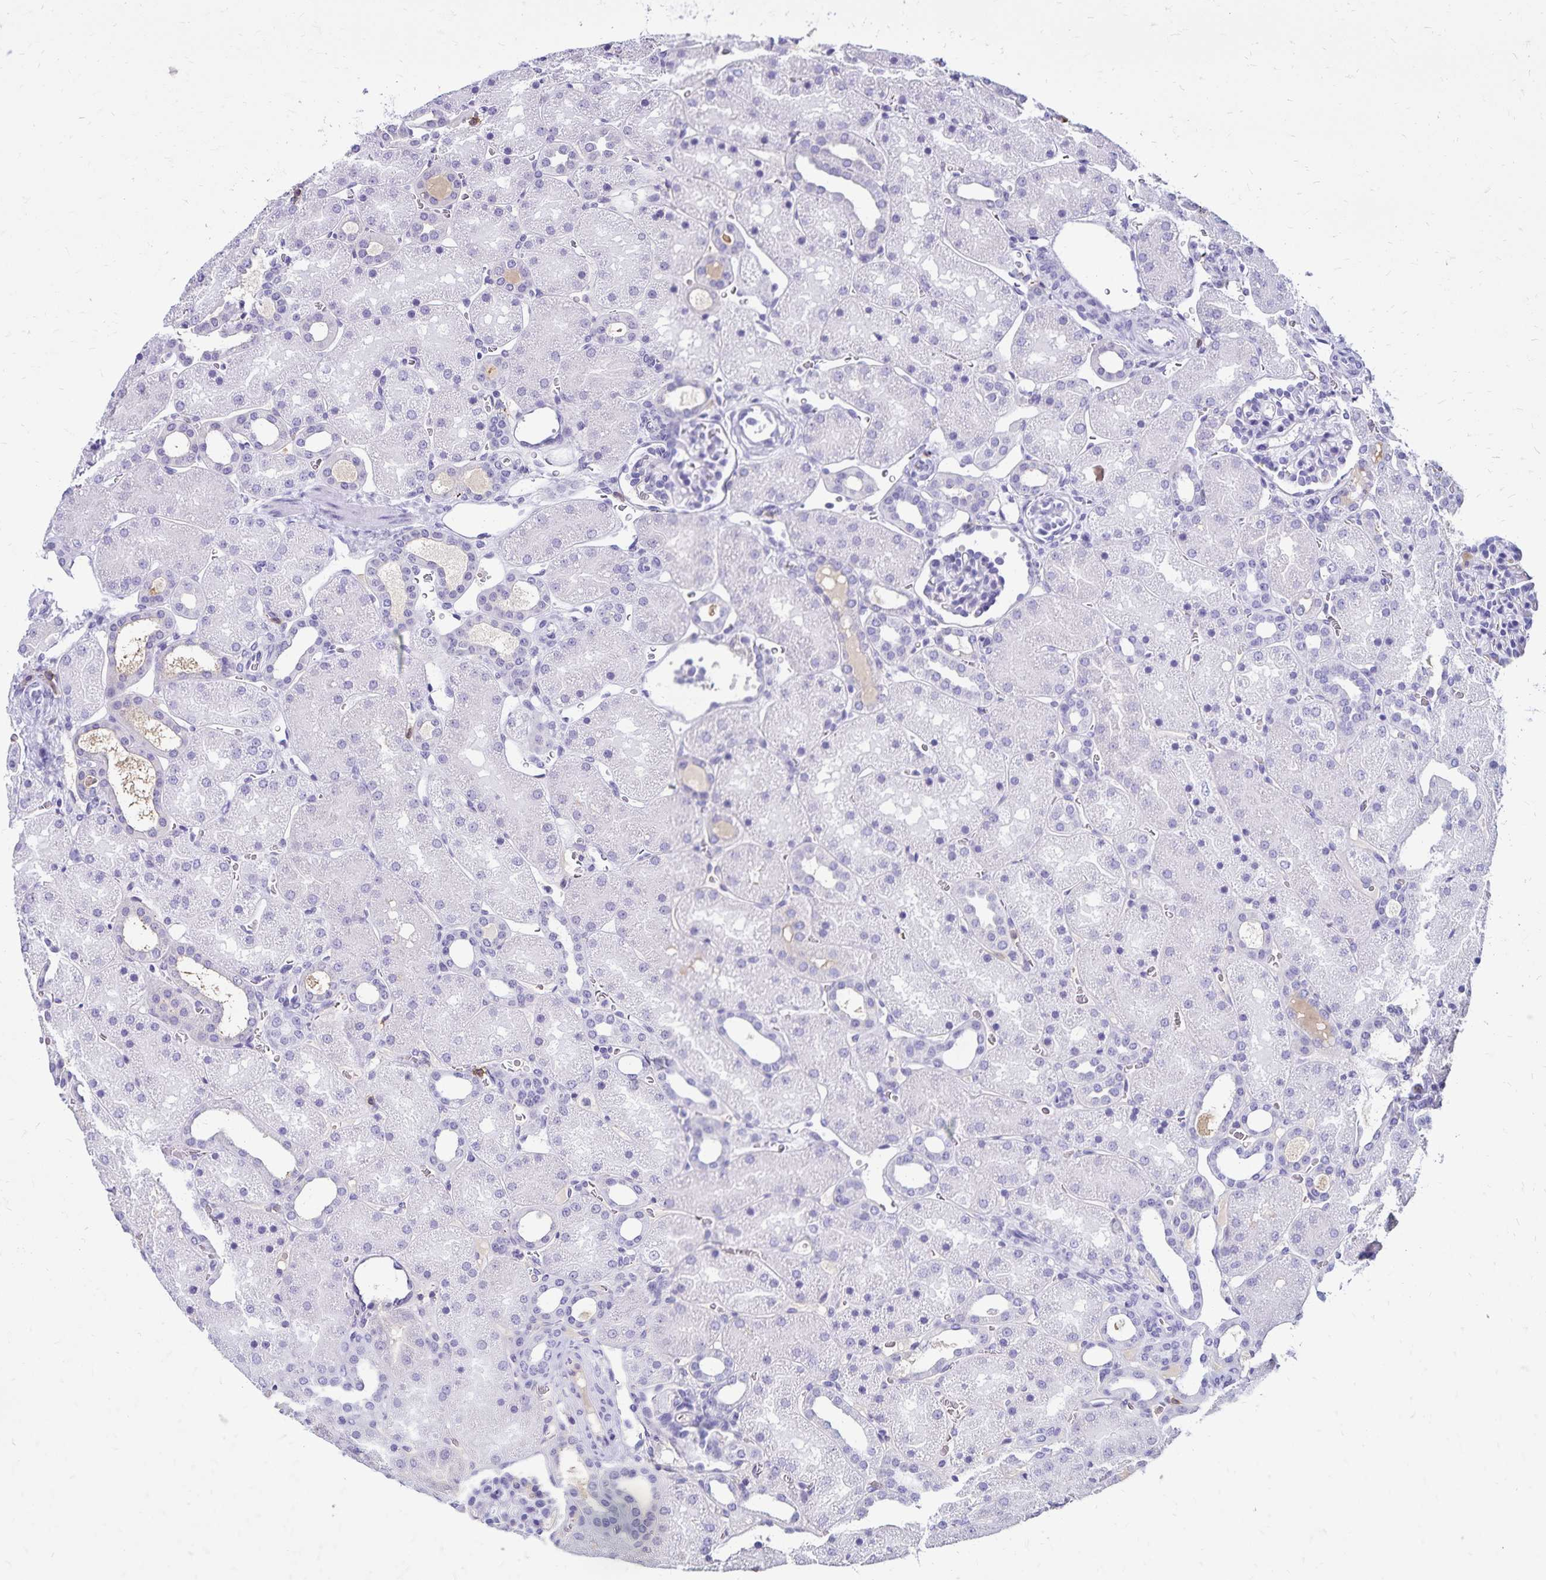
{"staining": {"intensity": "negative", "quantity": "none", "location": "none"}, "tissue": "kidney", "cell_type": "Cells in glomeruli", "image_type": "normal", "snomed": [{"axis": "morphology", "description": "Normal tissue, NOS"}, {"axis": "topography", "description": "Kidney"}], "caption": "Immunohistochemistry (IHC) histopathology image of unremarkable kidney stained for a protein (brown), which exhibits no positivity in cells in glomeruli. The staining is performed using DAB brown chromogen with nuclei counter-stained in using hematoxylin.", "gene": "CD27", "patient": {"sex": "male", "age": 2}}